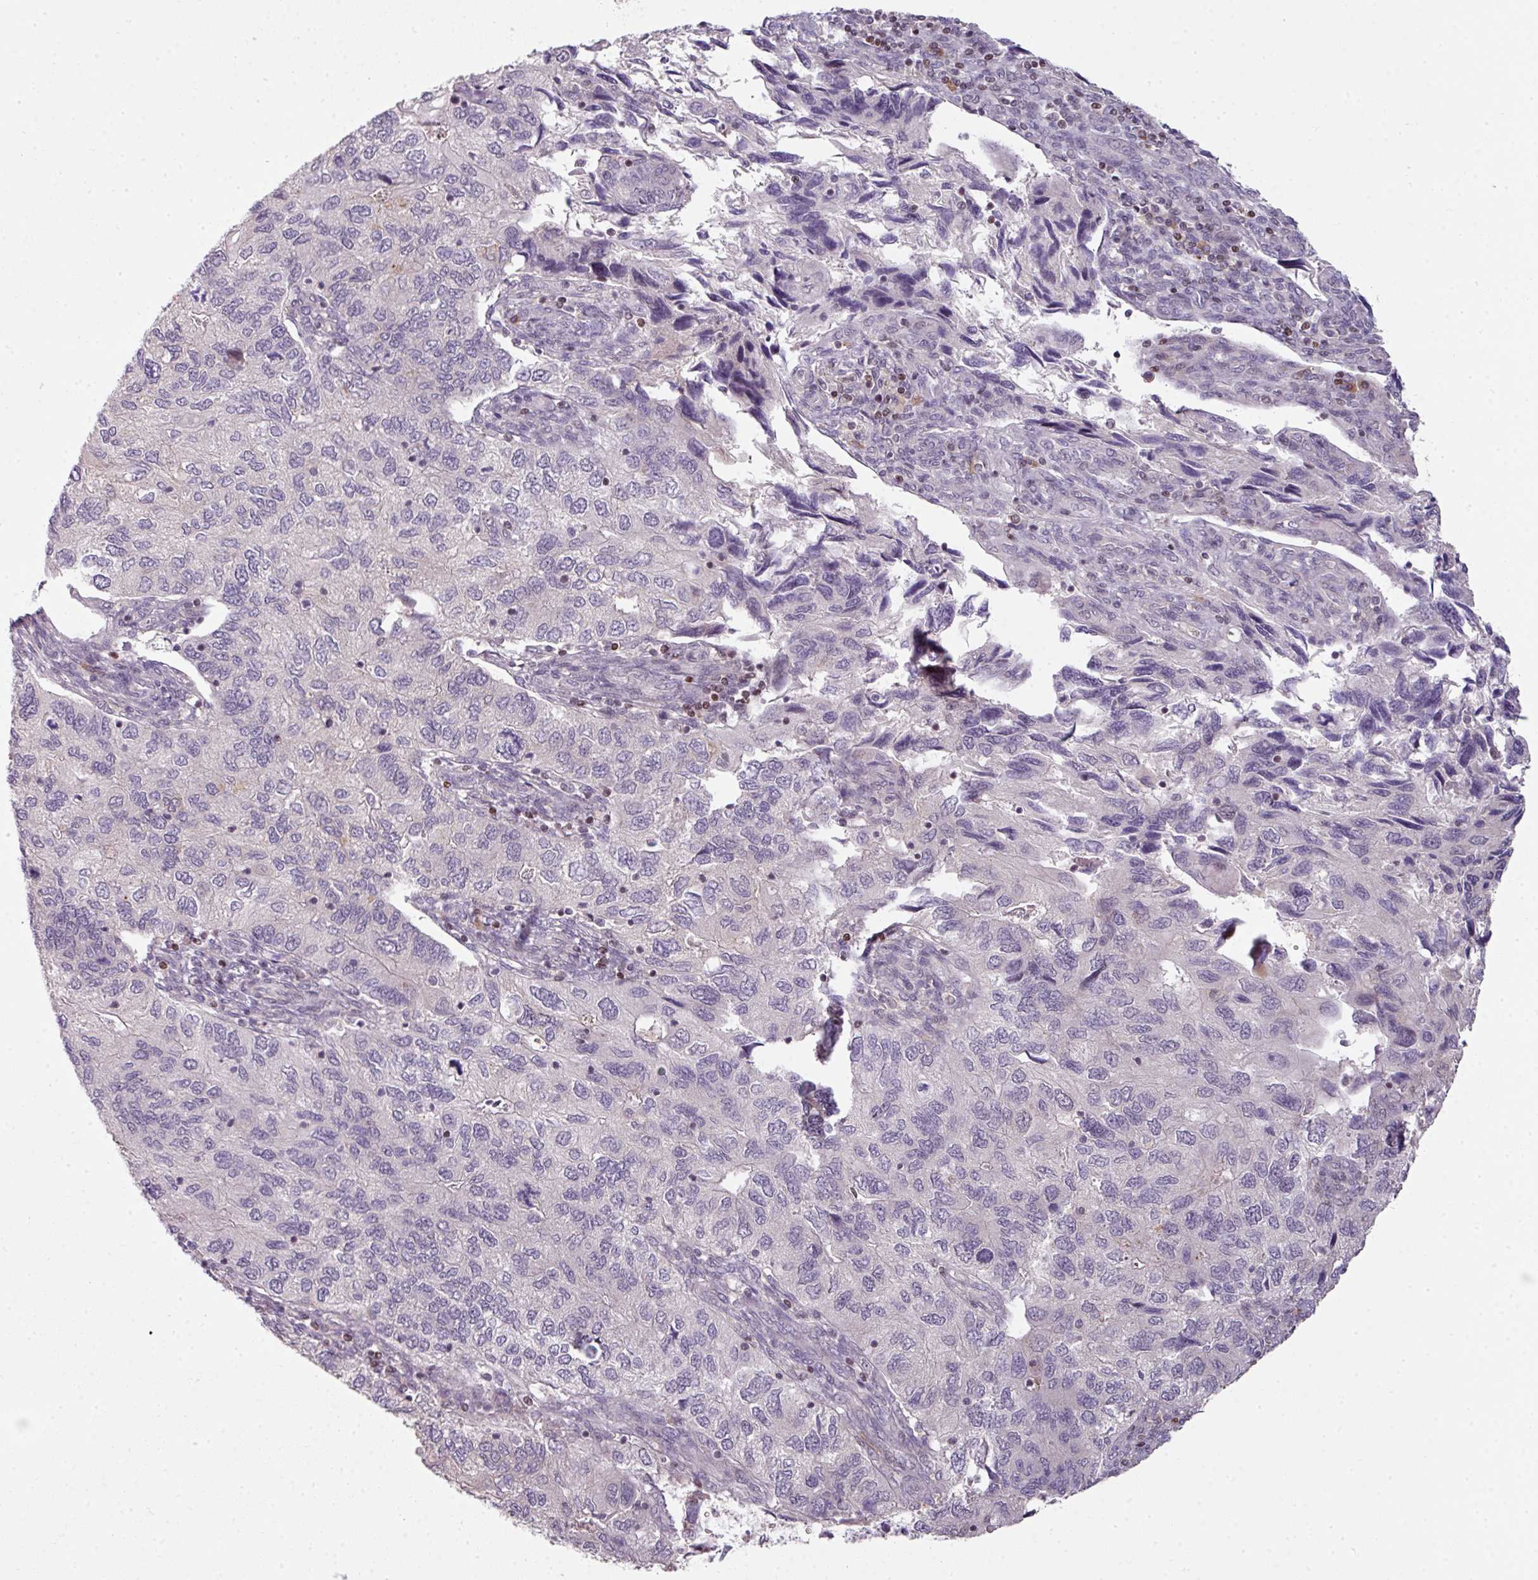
{"staining": {"intensity": "negative", "quantity": "none", "location": "none"}, "tissue": "endometrial cancer", "cell_type": "Tumor cells", "image_type": "cancer", "snomed": [{"axis": "morphology", "description": "Carcinoma, NOS"}, {"axis": "topography", "description": "Uterus"}], "caption": "Tumor cells are negative for brown protein staining in endometrial carcinoma.", "gene": "STAT5A", "patient": {"sex": "female", "age": 76}}